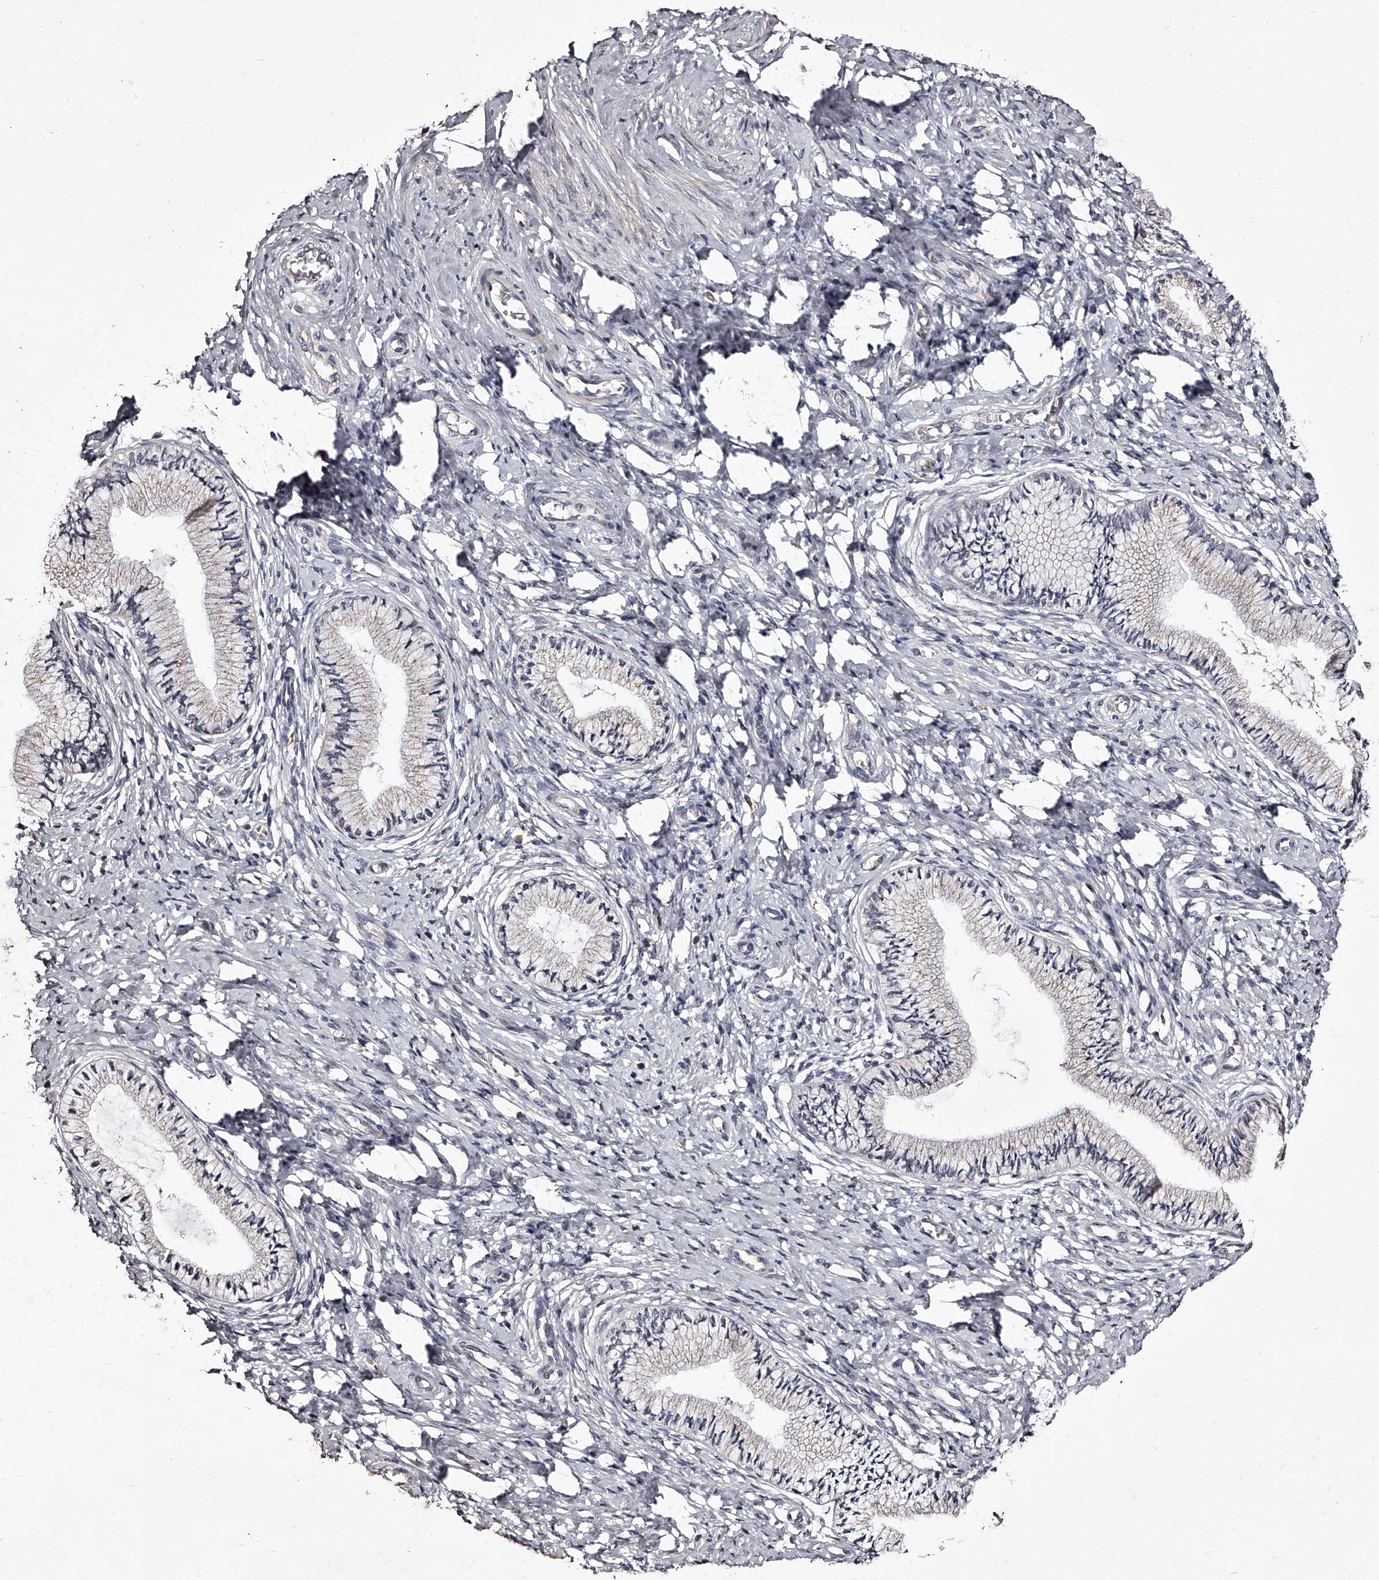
{"staining": {"intensity": "negative", "quantity": "none", "location": "none"}, "tissue": "cervix", "cell_type": "Glandular cells", "image_type": "normal", "snomed": [{"axis": "morphology", "description": "Normal tissue, NOS"}, {"axis": "topography", "description": "Cervix"}], "caption": "The micrograph reveals no staining of glandular cells in benign cervix. (Stains: DAB IHC with hematoxylin counter stain, Microscopy: brightfield microscopy at high magnification).", "gene": "RSC1A1", "patient": {"sex": "female", "age": 36}}